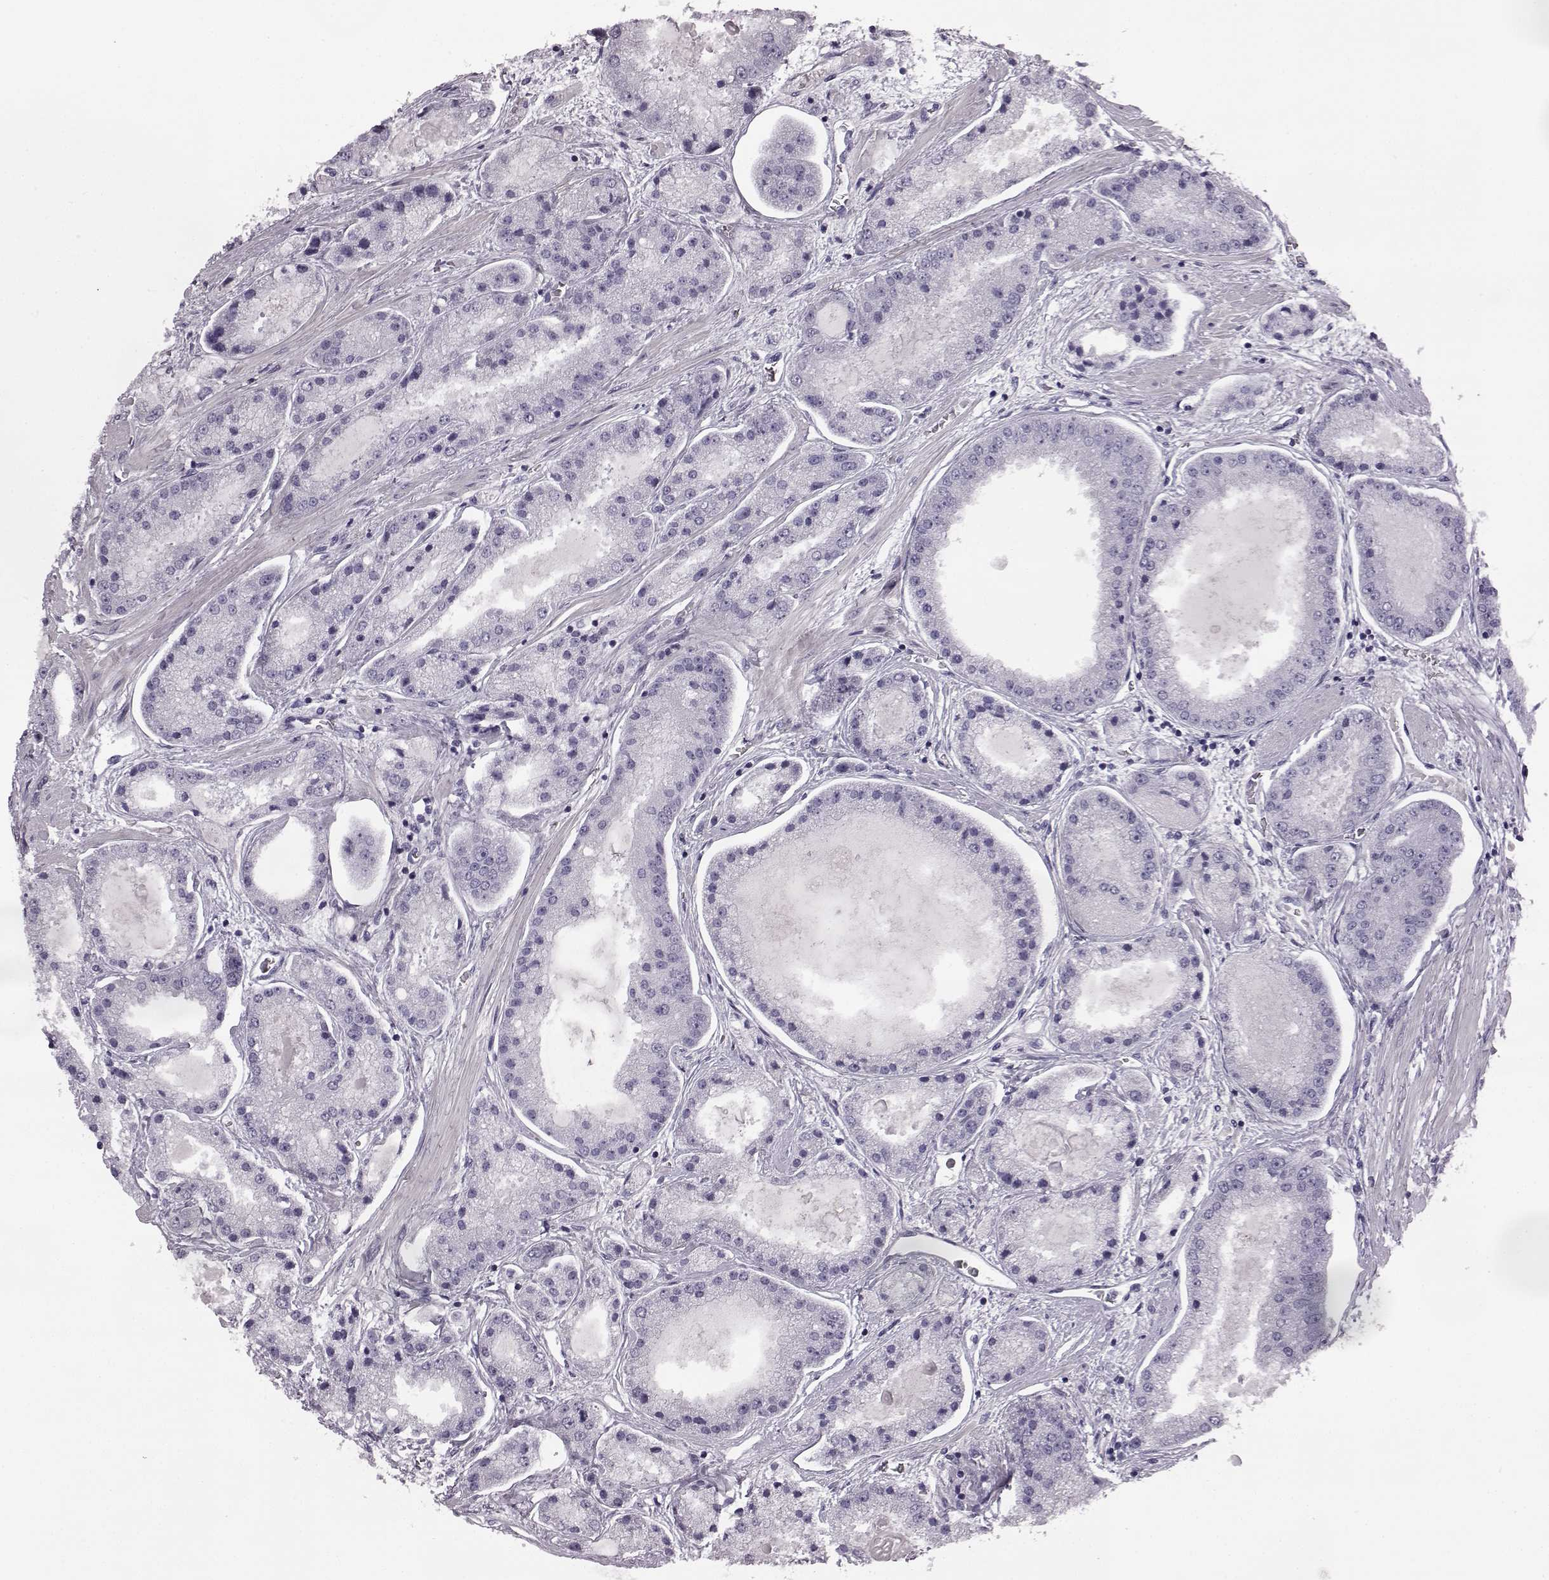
{"staining": {"intensity": "negative", "quantity": "none", "location": "none"}, "tissue": "prostate cancer", "cell_type": "Tumor cells", "image_type": "cancer", "snomed": [{"axis": "morphology", "description": "Adenocarcinoma, High grade"}, {"axis": "topography", "description": "Prostate"}], "caption": "Tumor cells show no significant protein staining in prostate cancer.", "gene": "ODAD4", "patient": {"sex": "male", "age": 67}}